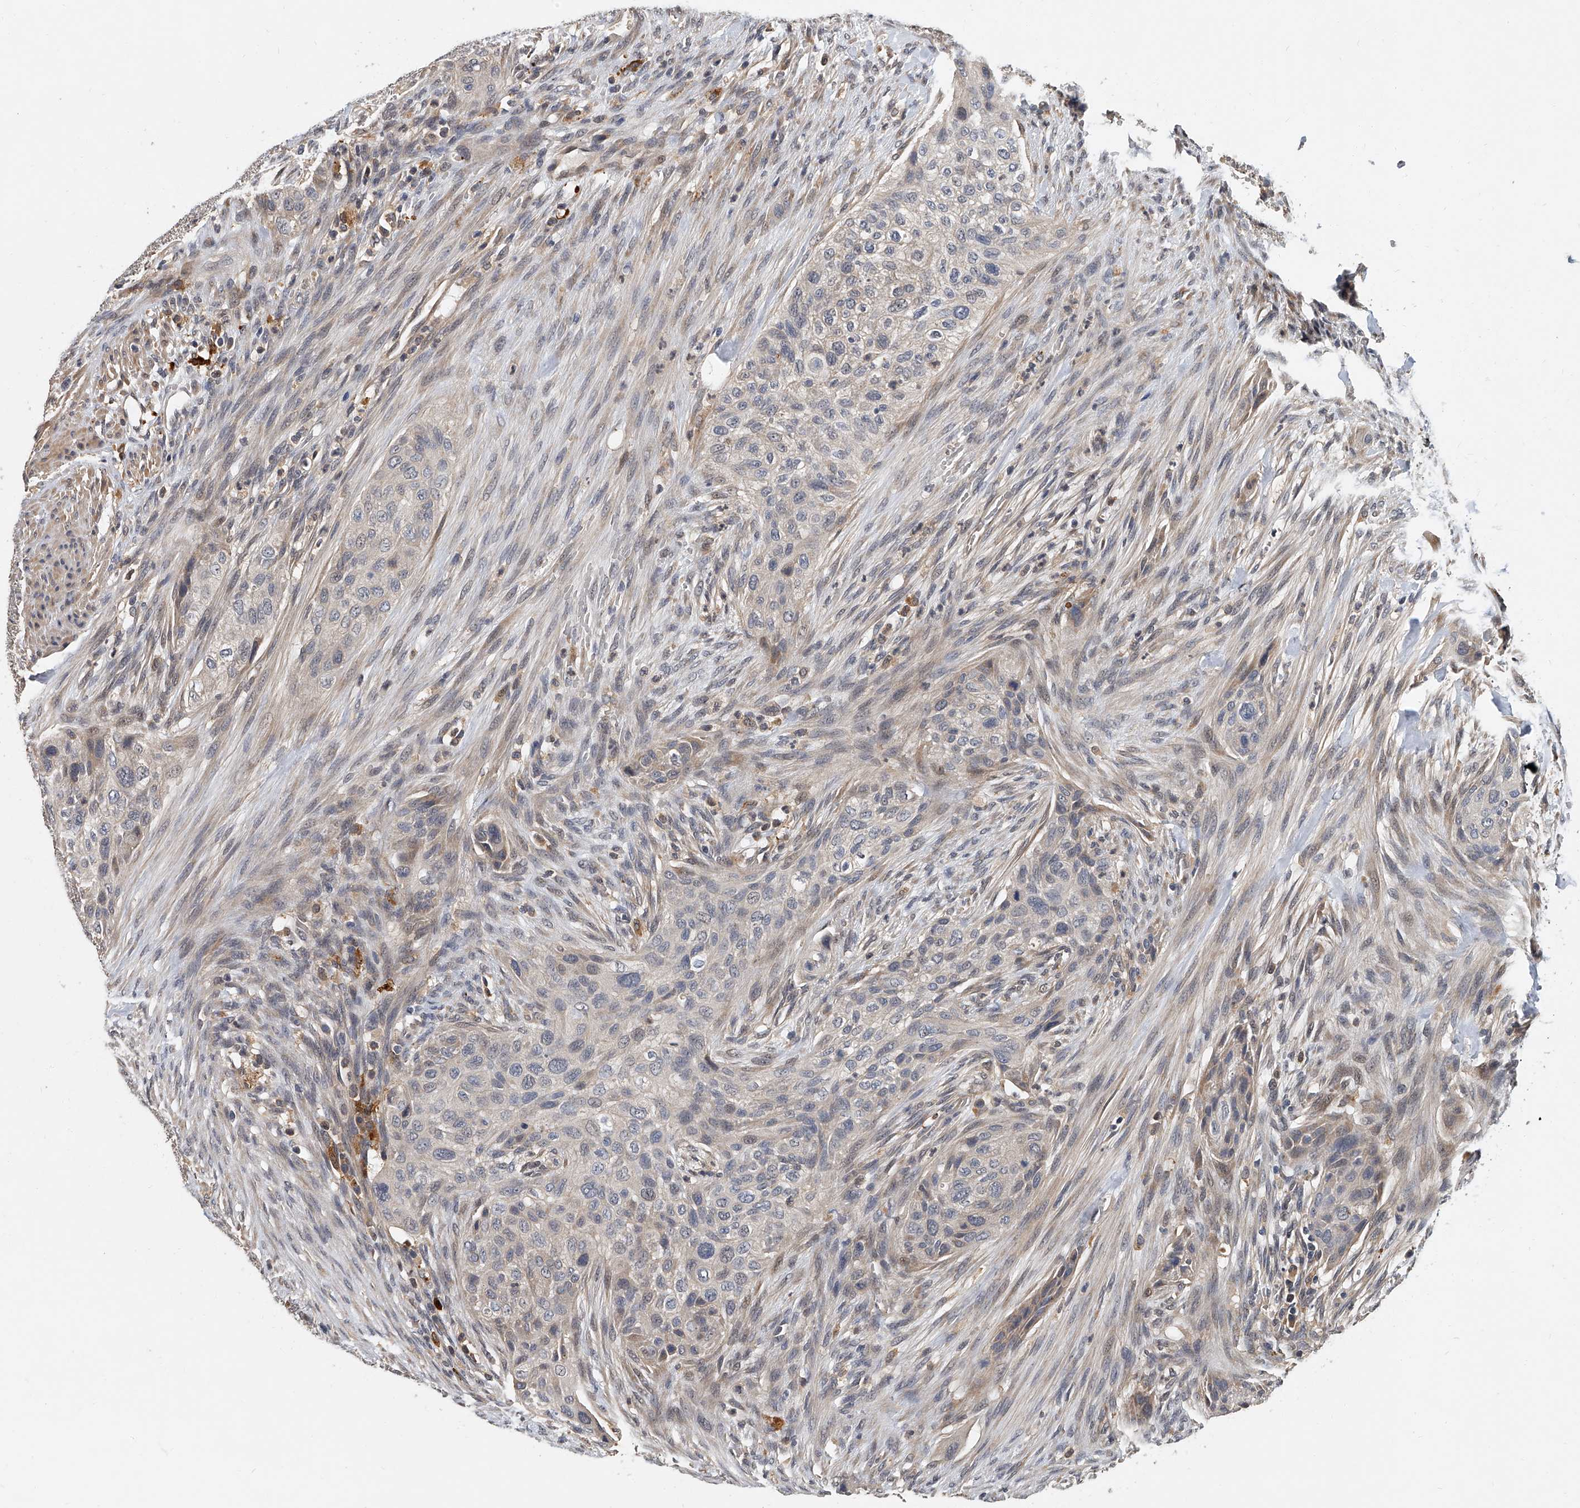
{"staining": {"intensity": "weak", "quantity": "<25%", "location": "nuclear"}, "tissue": "urothelial cancer", "cell_type": "Tumor cells", "image_type": "cancer", "snomed": [{"axis": "morphology", "description": "Urothelial carcinoma, High grade"}, {"axis": "topography", "description": "Urinary bladder"}], "caption": "IHC micrograph of urothelial carcinoma (high-grade) stained for a protein (brown), which reveals no expression in tumor cells.", "gene": "JAG2", "patient": {"sex": "male", "age": 35}}